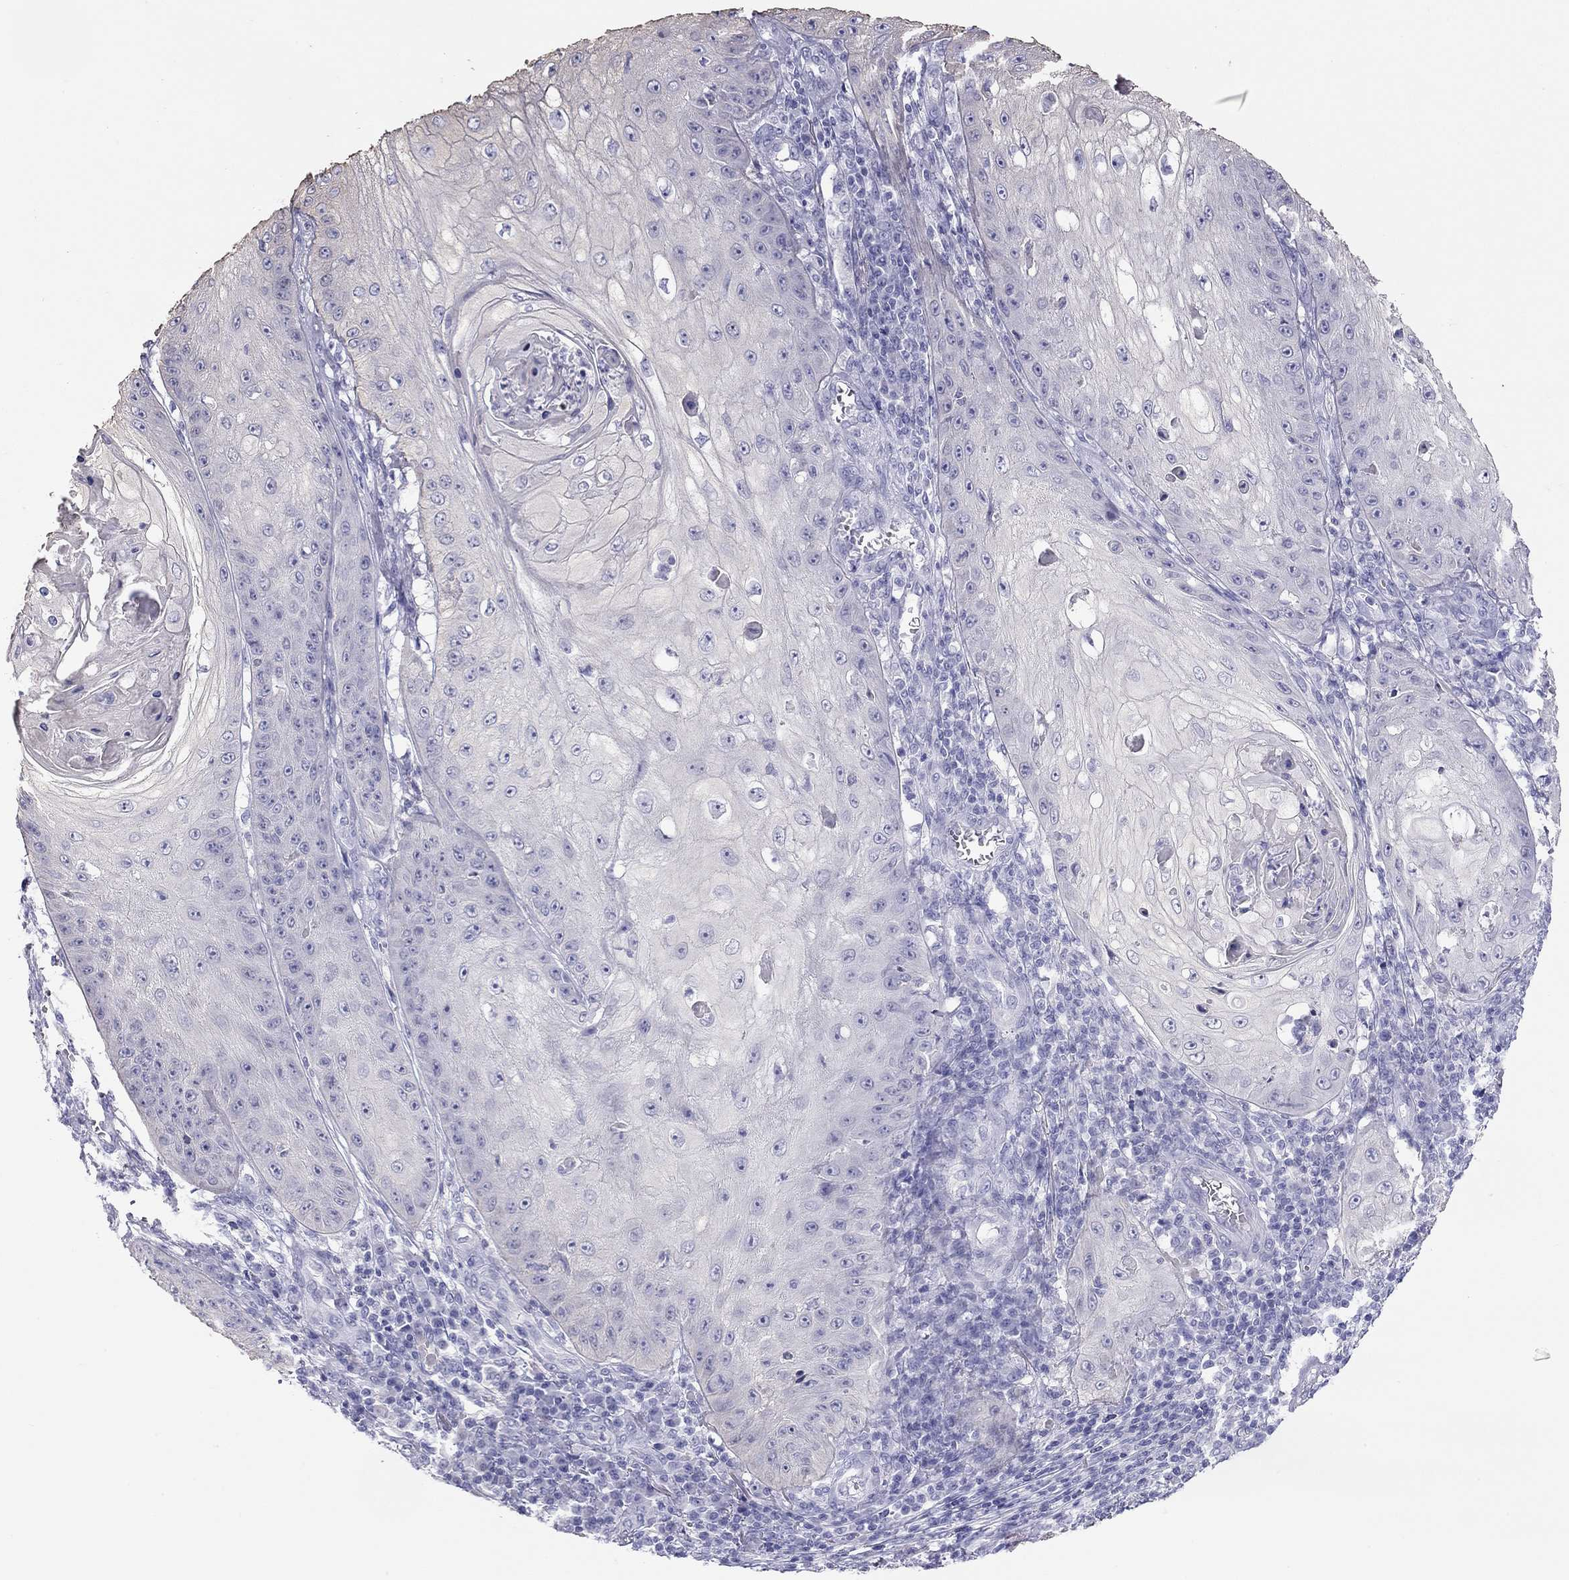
{"staining": {"intensity": "negative", "quantity": "none", "location": "none"}, "tissue": "skin cancer", "cell_type": "Tumor cells", "image_type": "cancer", "snomed": [{"axis": "morphology", "description": "Squamous cell carcinoma, NOS"}, {"axis": "topography", "description": "Skin"}], "caption": "Immunohistochemical staining of human skin cancer (squamous cell carcinoma) shows no significant staining in tumor cells.", "gene": "KCNV2", "patient": {"sex": "male", "age": 70}}